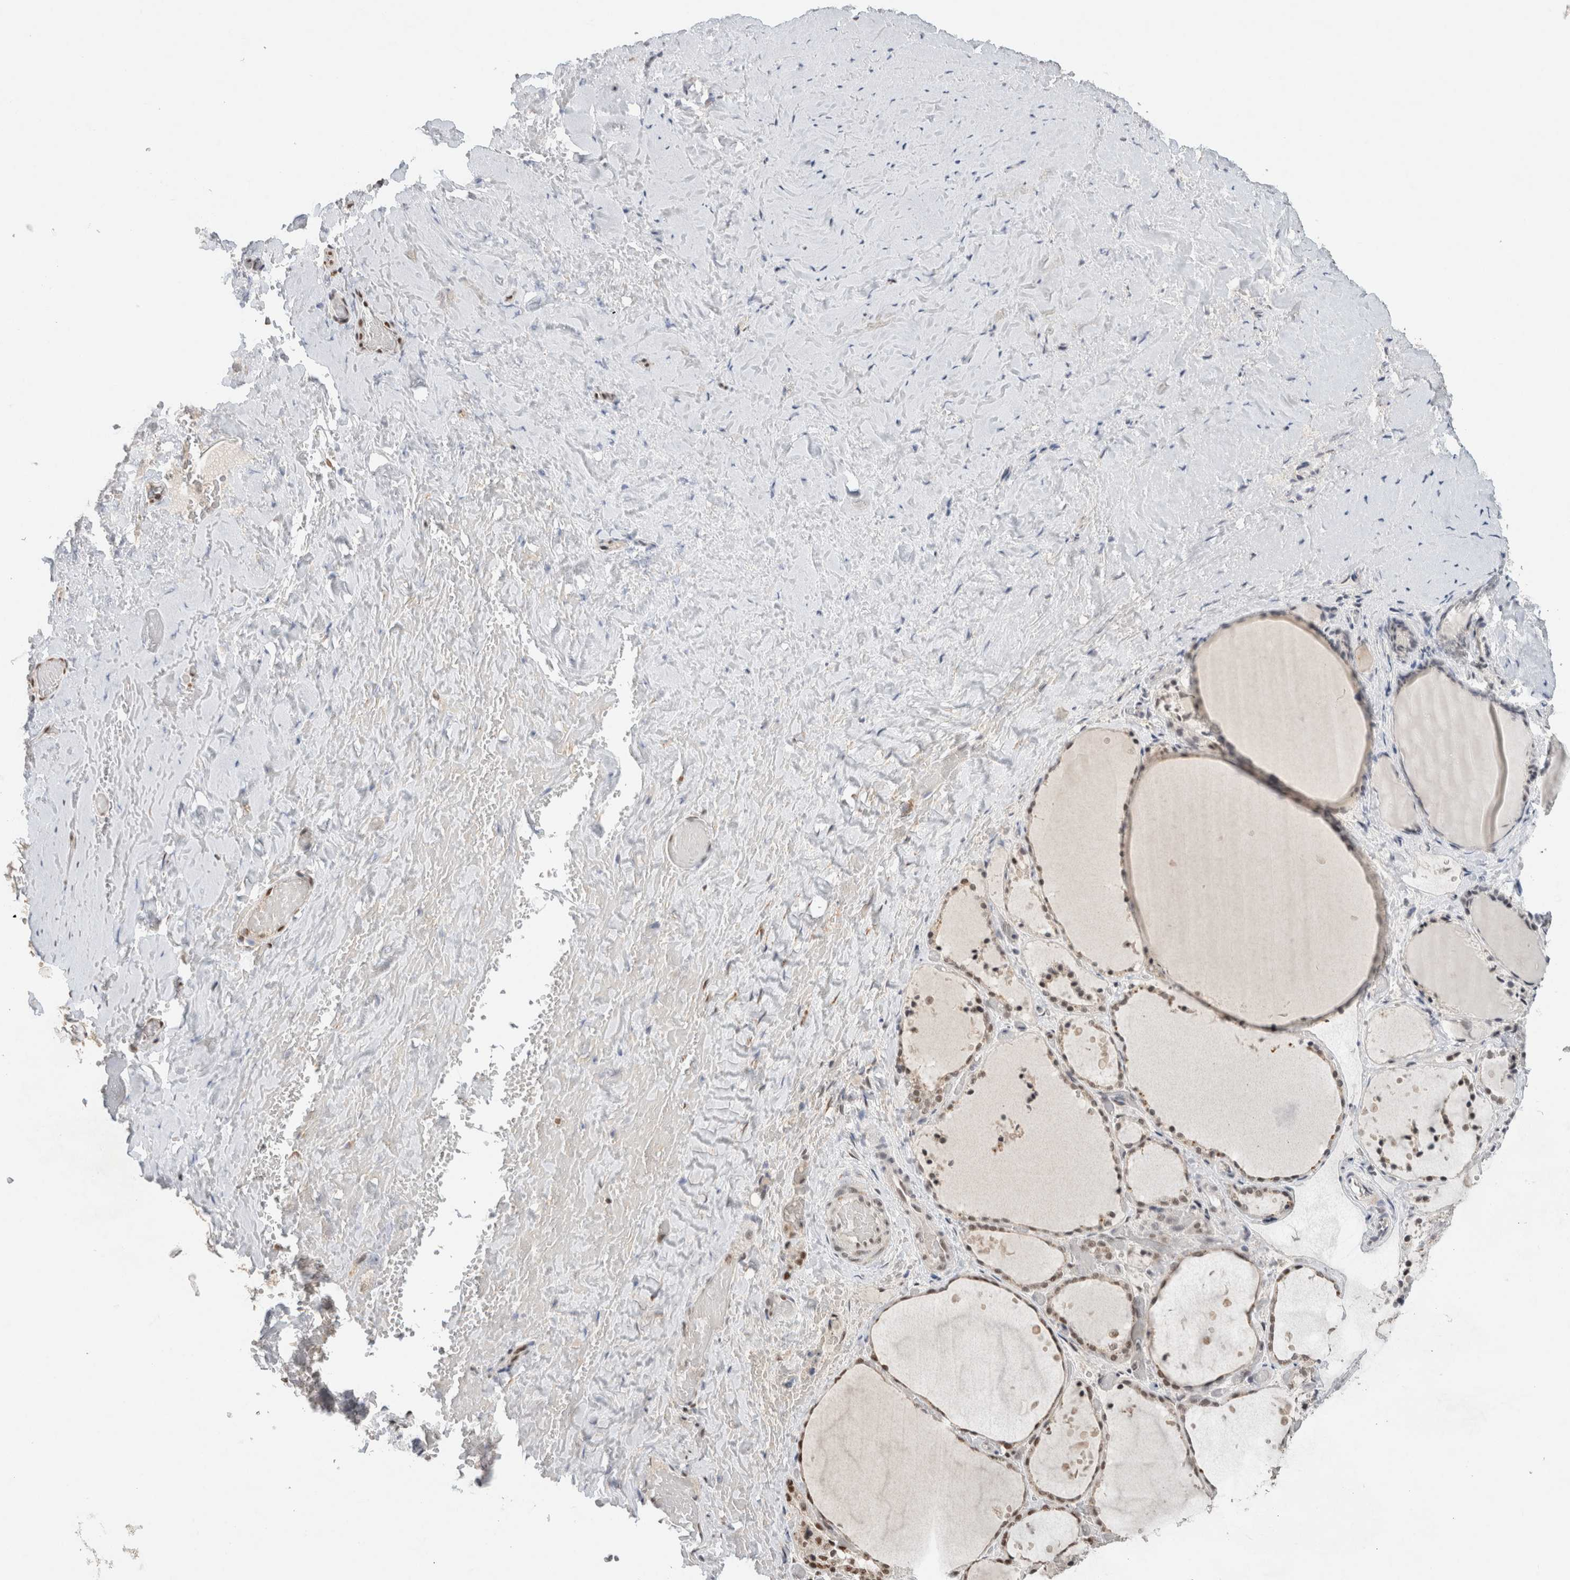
{"staining": {"intensity": "moderate", "quantity": "25%-75%", "location": "nuclear"}, "tissue": "thyroid gland", "cell_type": "Glandular cells", "image_type": "normal", "snomed": [{"axis": "morphology", "description": "Normal tissue, NOS"}, {"axis": "topography", "description": "Thyroid gland"}], "caption": "An immunohistochemistry micrograph of benign tissue is shown. Protein staining in brown shows moderate nuclear positivity in thyroid gland within glandular cells.", "gene": "DDX42", "patient": {"sex": "female", "age": 44}}